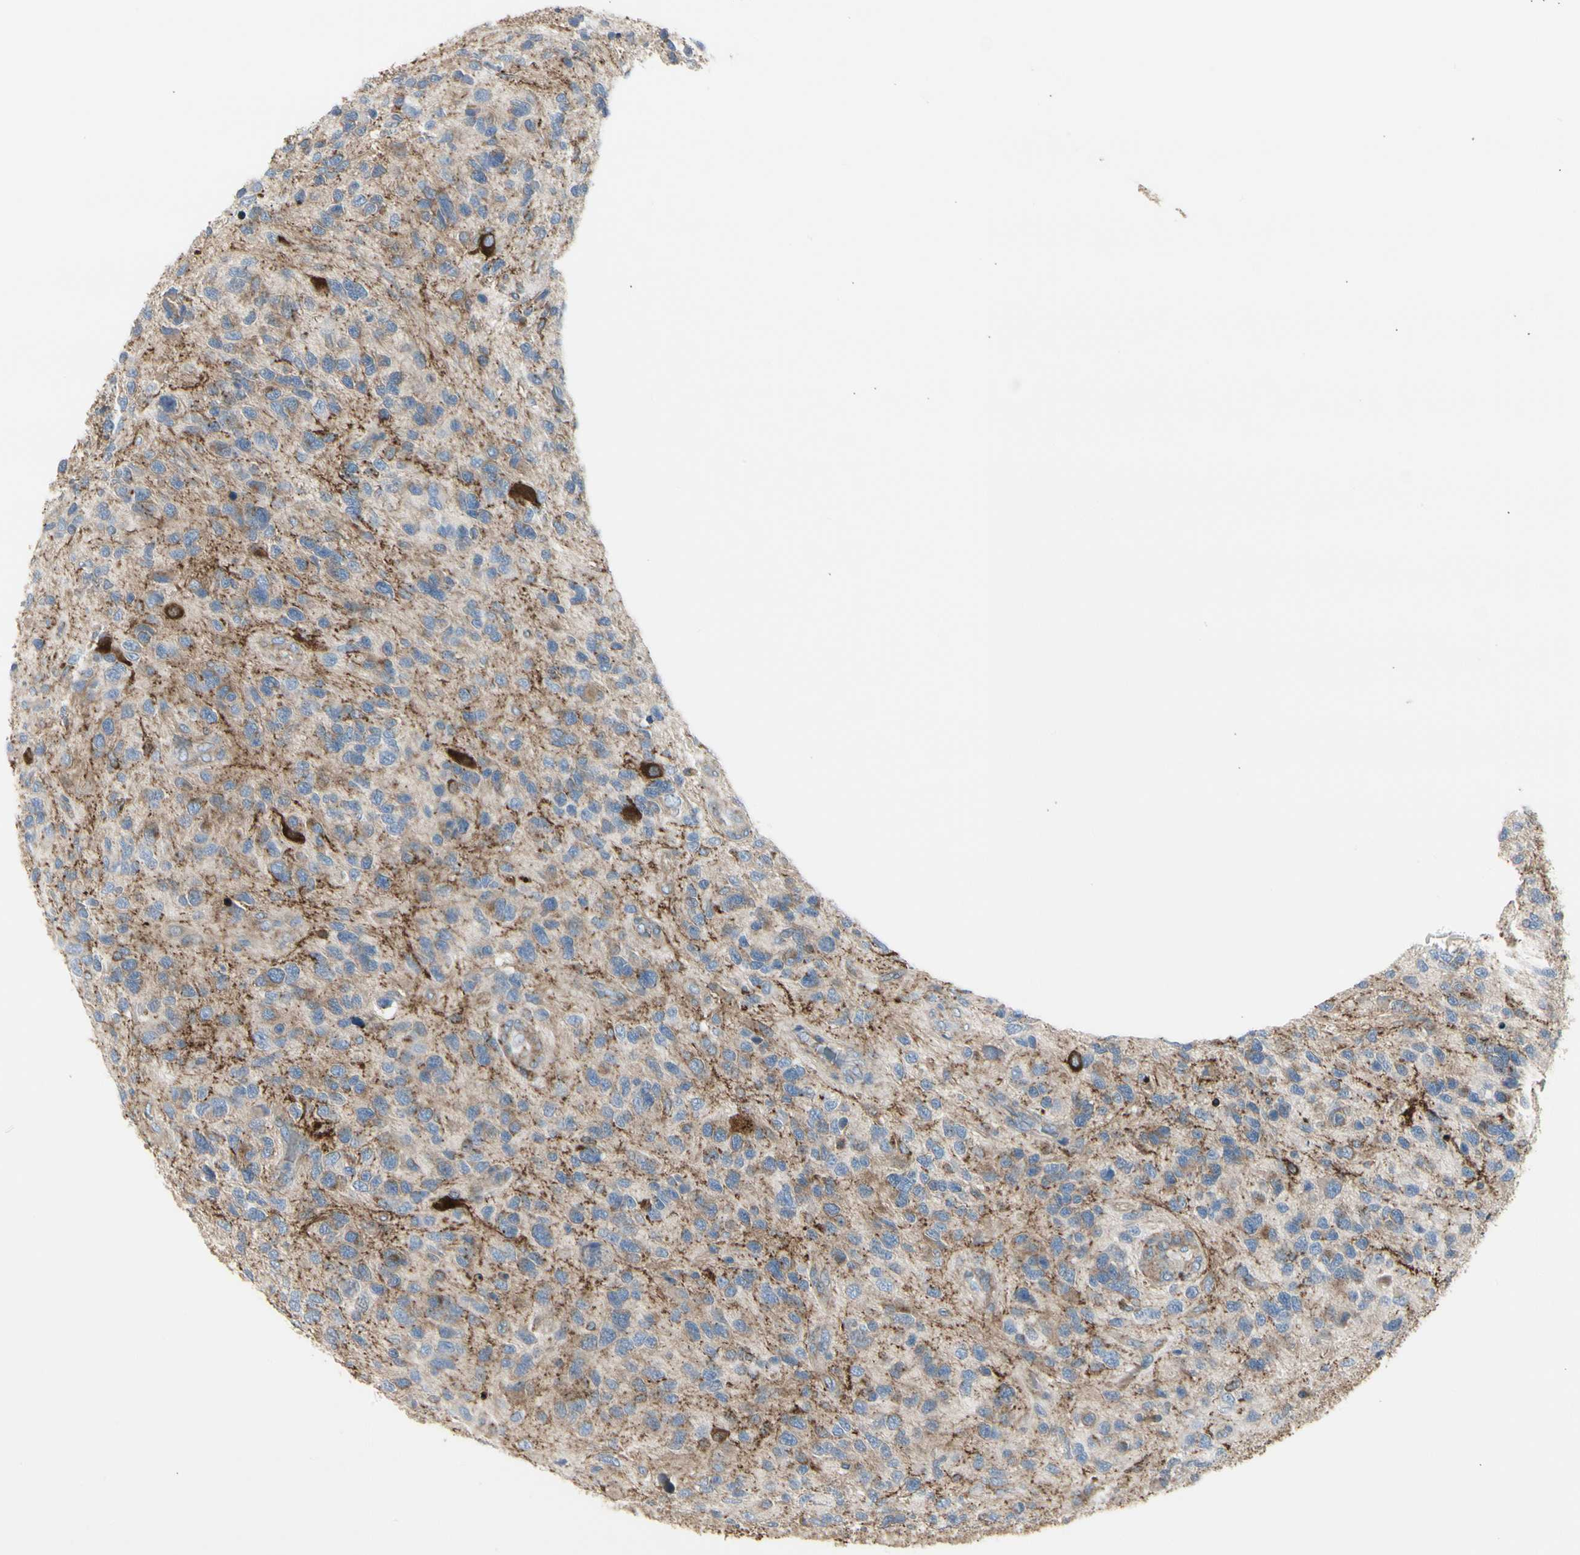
{"staining": {"intensity": "negative", "quantity": "none", "location": "none"}, "tissue": "glioma", "cell_type": "Tumor cells", "image_type": "cancer", "snomed": [{"axis": "morphology", "description": "Glioma, malignant, High grade"}, {"axis": "topography", "description": "Brain"}], "caption": "Tumor cells show no significant protein positivity in glioma.", "gene": "ATP6V1B2", "patient": {"sex": "female", "age": 58}}